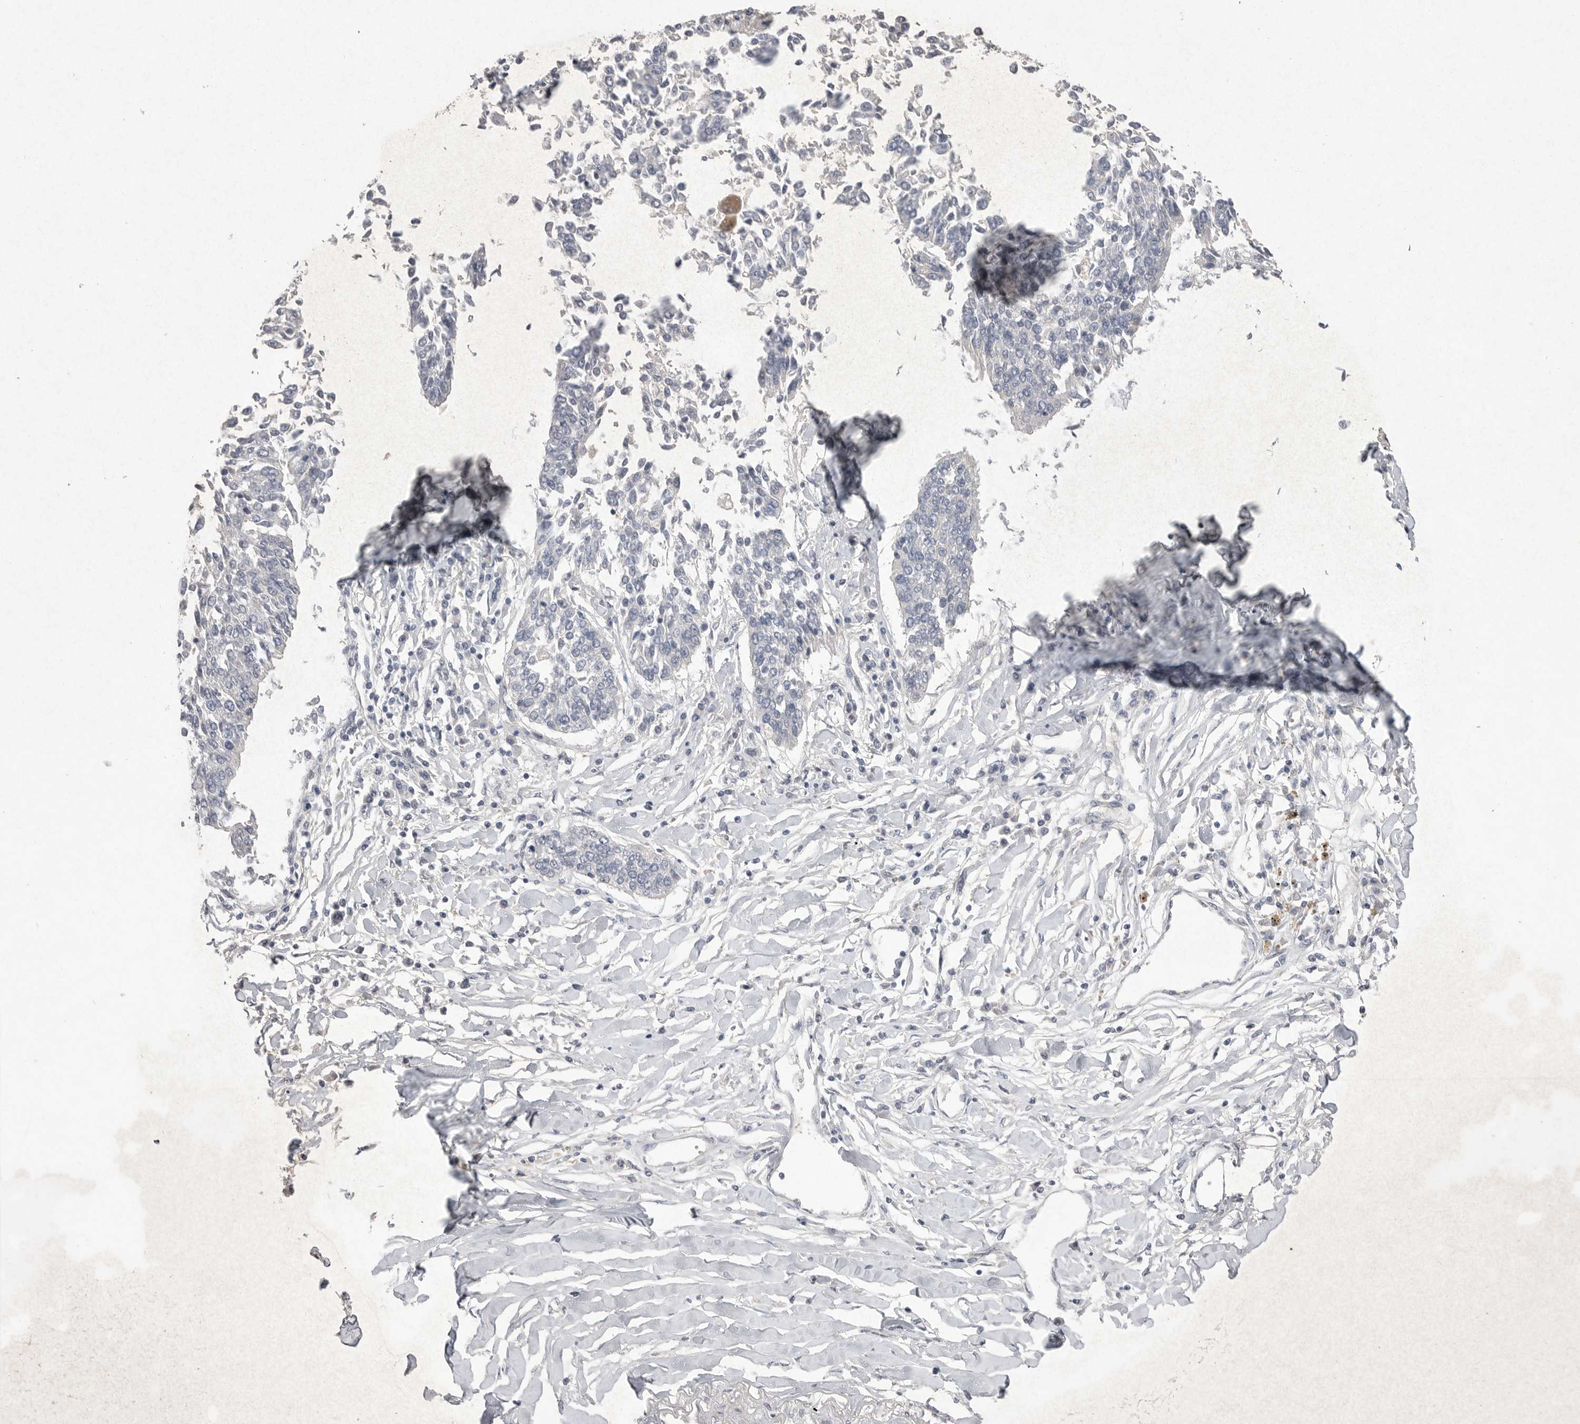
{"staining": {"intensity": "negative", "quantity": "none", "location": "none"}, "tissue": "lung cancer", "cell_type": "Tumor cells", "image_type": "cancer", "snomed": [{"axis": "morphology", "description": "Normal tissue, NOS"}, {"axis": "morphology", "description": "Squamous cell carcinoma, NOS"}, {"axis": "topography", "description": "Cartilage tissue"}, {"axis": "topography", "description": "Bronchus"}, {"axis": "topography", "description": "Lung"}, {"axis": "topography", "description": "Peripheral nerve tissue"}], "caption": "This is an IHC micrograph of lung cancer. There is no staining in tumor cells.", "gene": "VANGL2", "patient": {"sex": "female", "age": 49}}